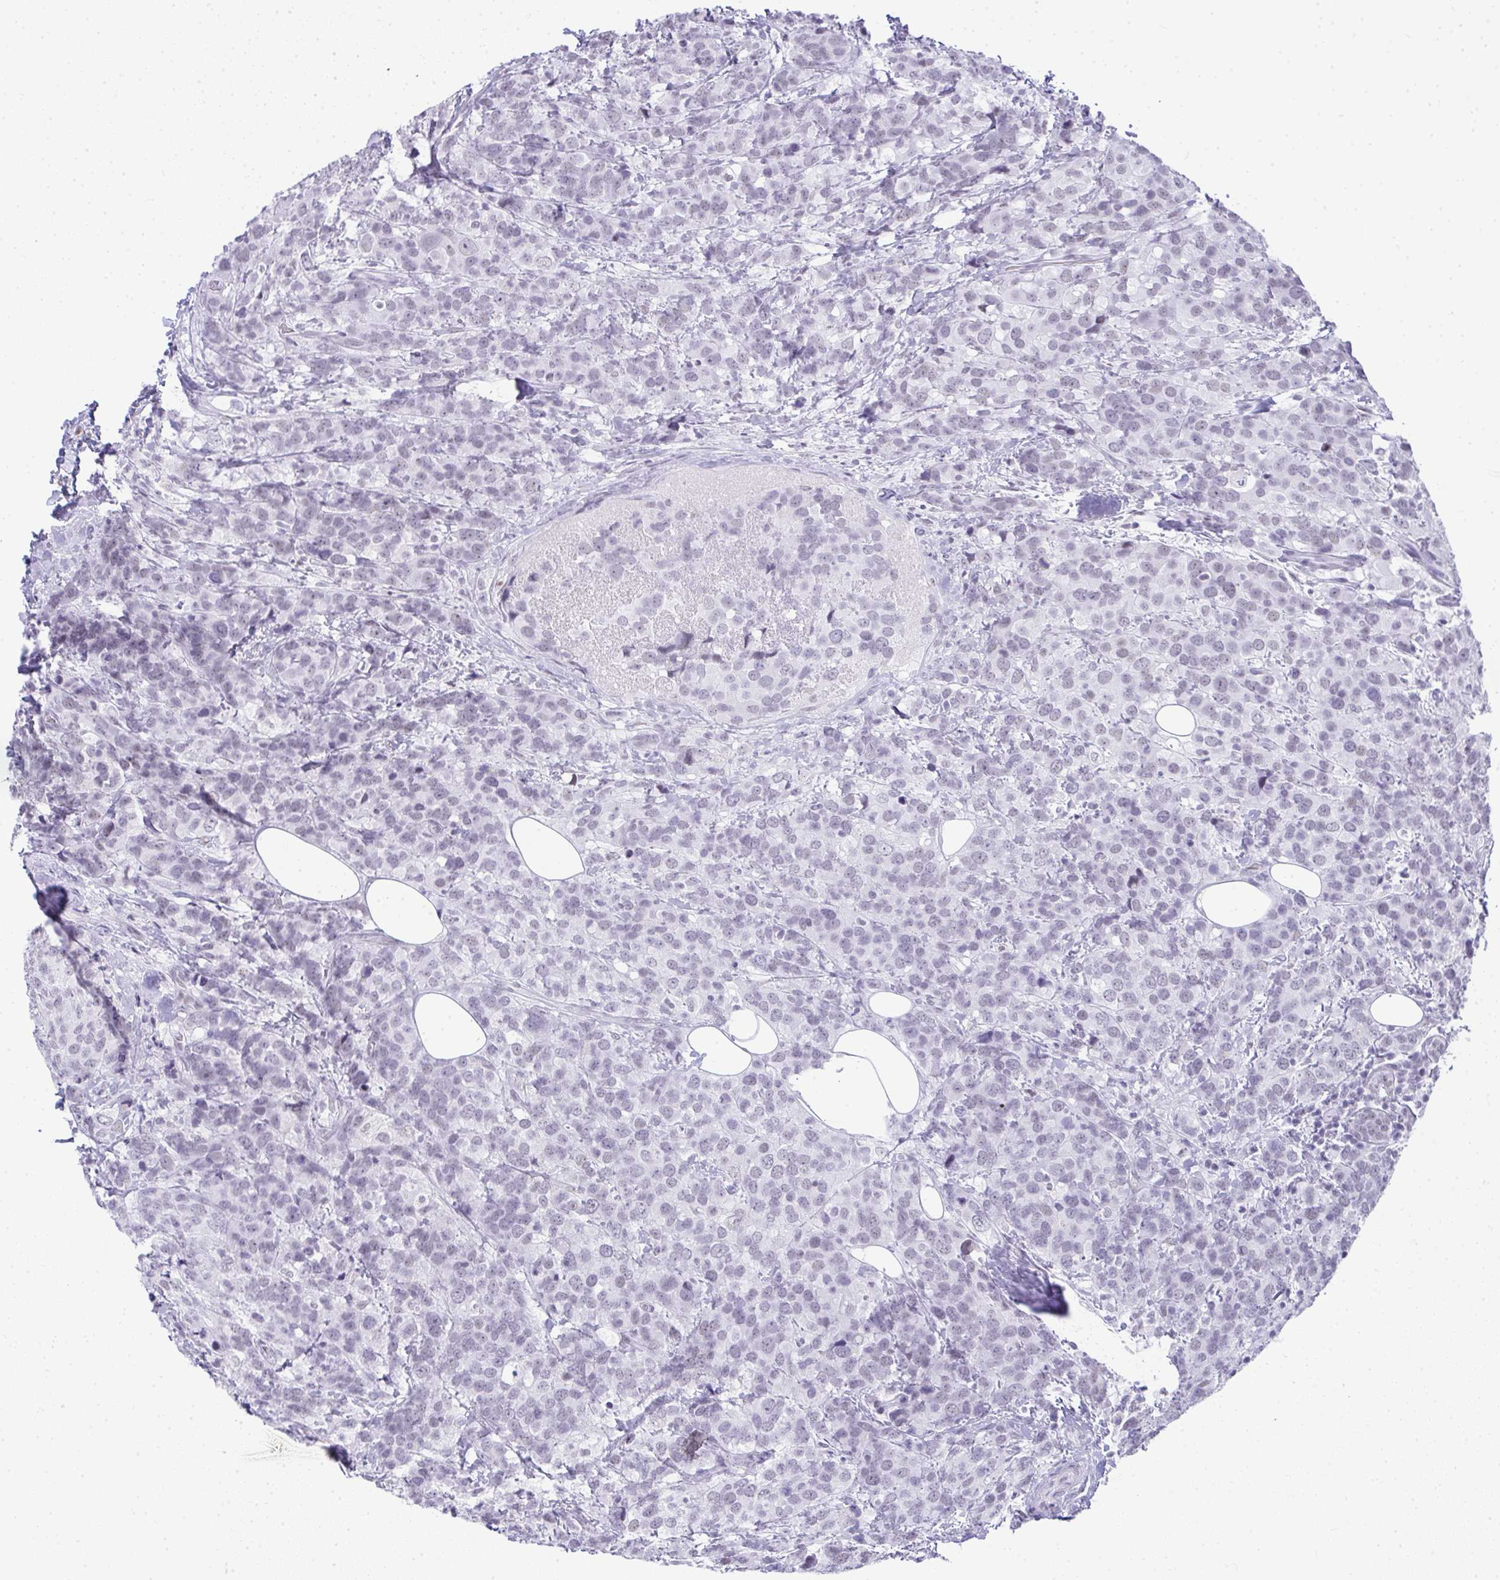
{"staining": {"intensity": "negative", "quantity": "none", "location": "none"}, "tissue": "breast cancer", "cell_type": "Tumor cells", "image_type": "cancer", "snomed": [{"axis": "morphology", "description": "Lobular carcinoma"}, {"axis": "topography", "description": "Breast"}], "caption": "DAB immunohistochemical staining of lobular carcinoma (breast) reveals no significant expression in tumor cells.", "gene": "PLA2G1B", "patient": {"sex": "female", "age": 59}}